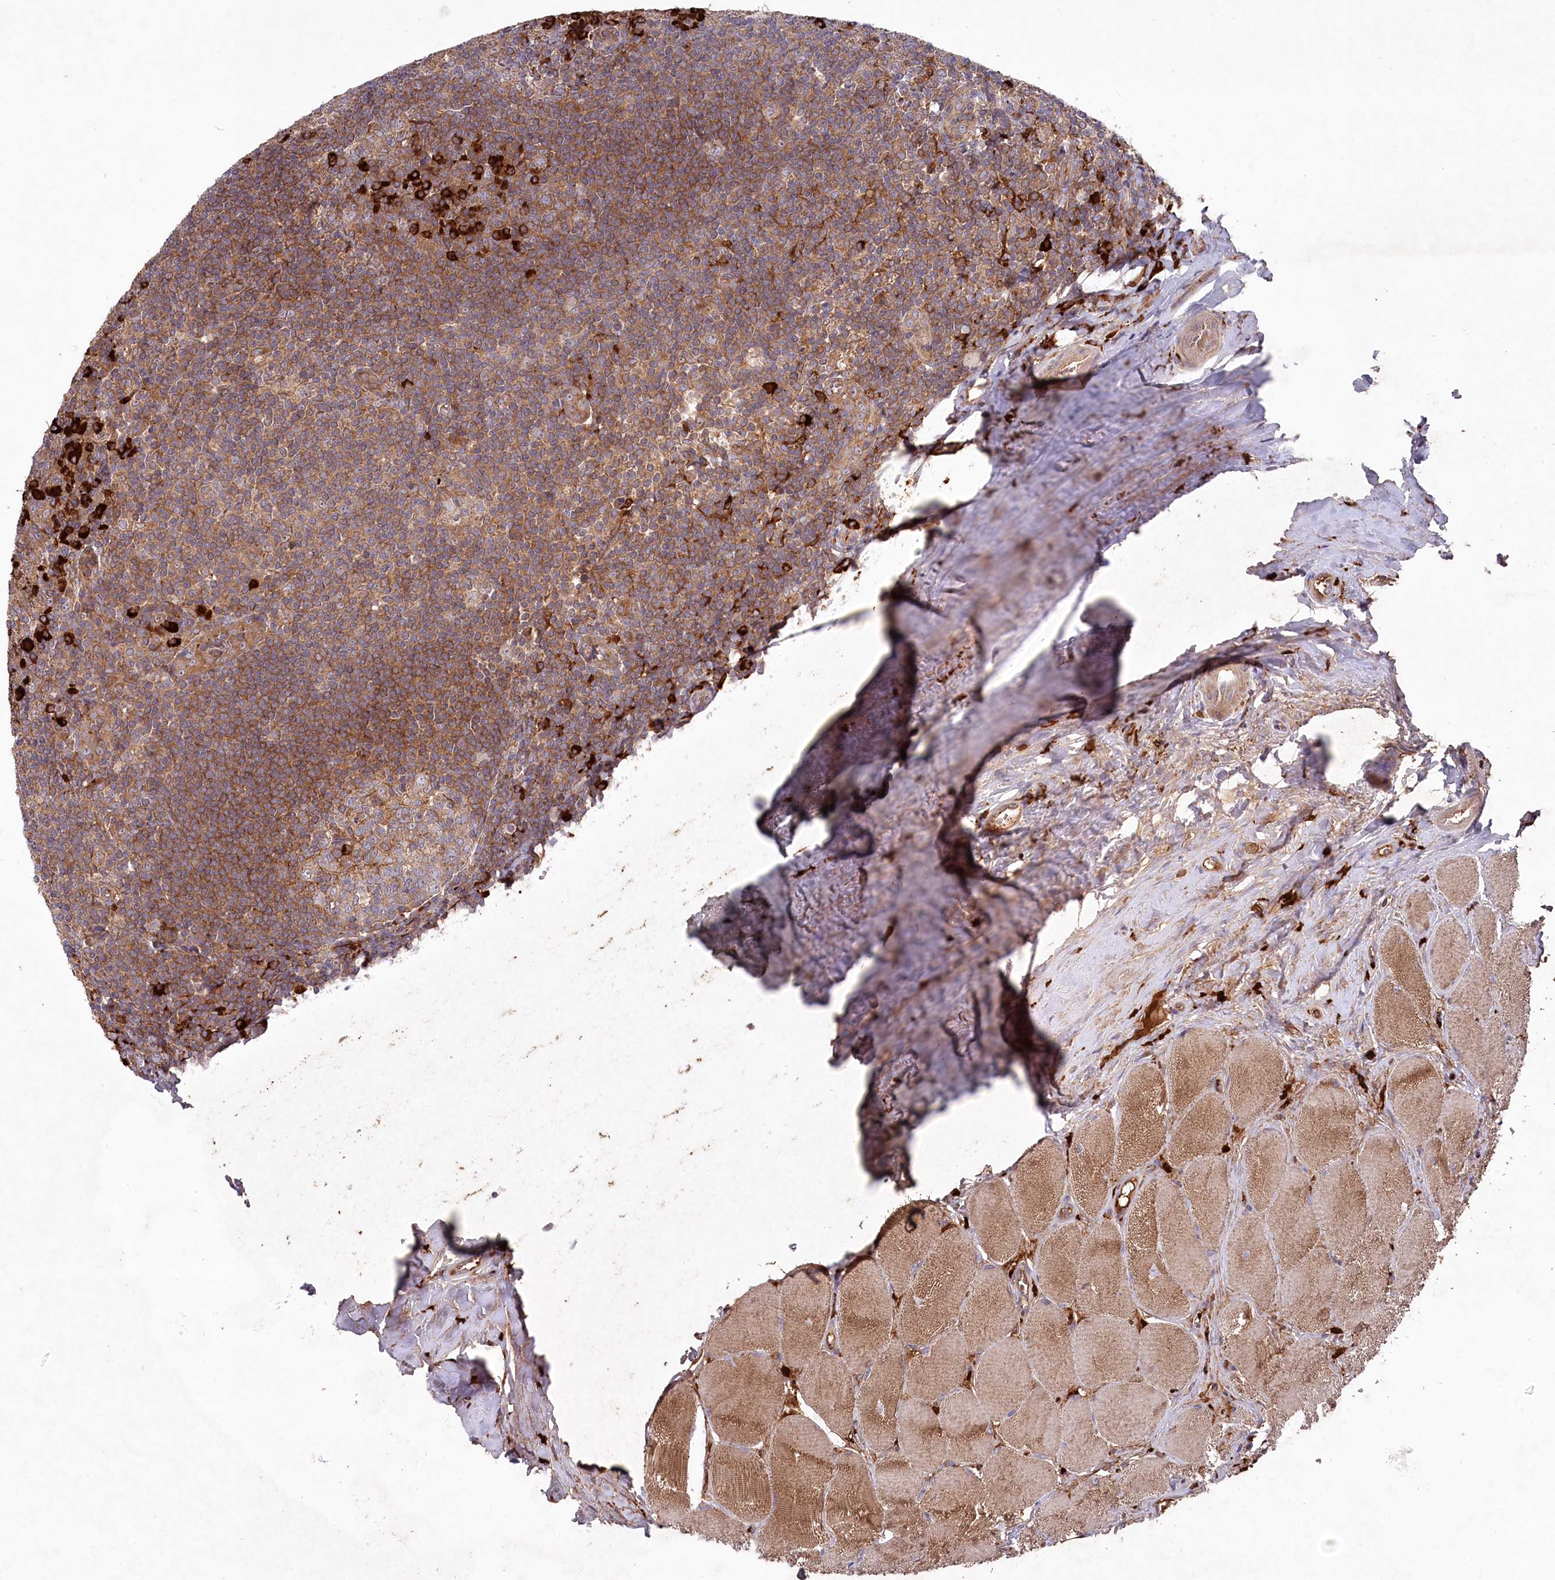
{"staining": {"intensity": "strong", "quantity": "<25%", "location": "cytoplasmic/membranous"}, "tissue": "tonsil", "cell_type": "Germinal center cells", "image_type": "normal", "snomed": [{"axis": "morphology", "description": "Normal tissue, NOS"}, {"axis": "topography", "description": "Tonsil"}], "caption": "Germinal center cells demonstrate medium levels of strong cytoplasmic/membranous positivity in approximately <25% of cells in benign tonsil. (DAB = brown stain, brightfield microscopy at high magnification).", "gene": "PPP1R21", "patient": {"sex": "male", "age": 27}}